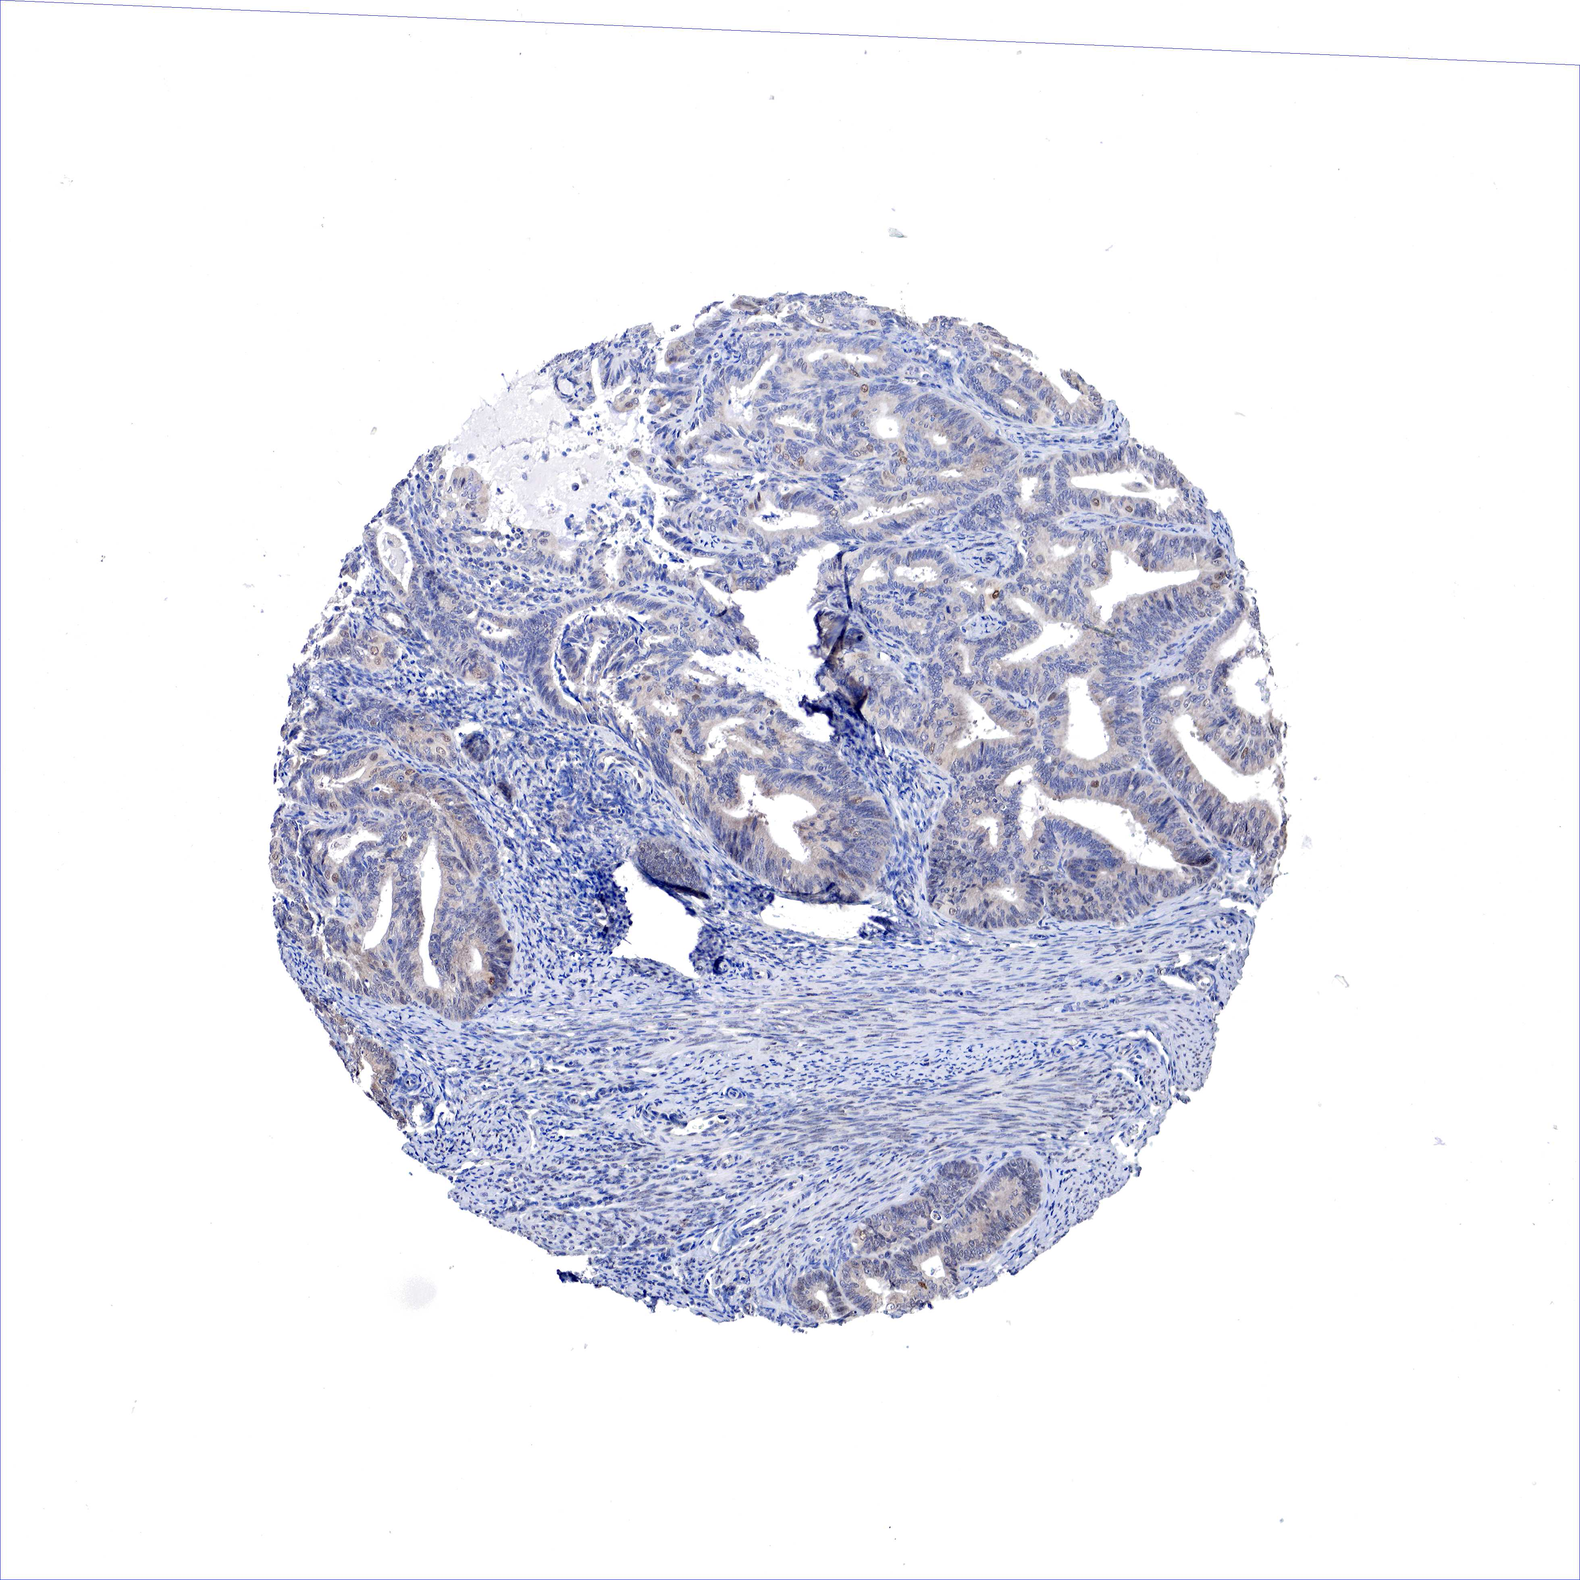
{"staining": {"intensity": "weak", "quantity": "25%-75%", "location": "cytoplasmic/membranous,nuclear"}, "tissue": "endometrial cancer", "cell_type": "Tumor cells", "image_type": "cancer", "snomed": [{"axis": "morphology", "description": "Adenocarcinoma, NOS"}, {"axis": "topography", "description": "Endometrium"}], "caption": "Immunohistochemistry (IHC) staining of endometrial cancer (adenocarcinoma), which exhibits low levels of weak cytoplasmic/membranous and nuclear positivity in approximately 25%-75% of tumor cells indicating weak cytoplasmic/membranous and nuclear protein staining. The staining was performed using DAB (brown) for protein detection and nuclei were counterstained in hematoxylin (blue).", "gene": "PABIR2", "patient": {"sex": "female", "age": 63}}